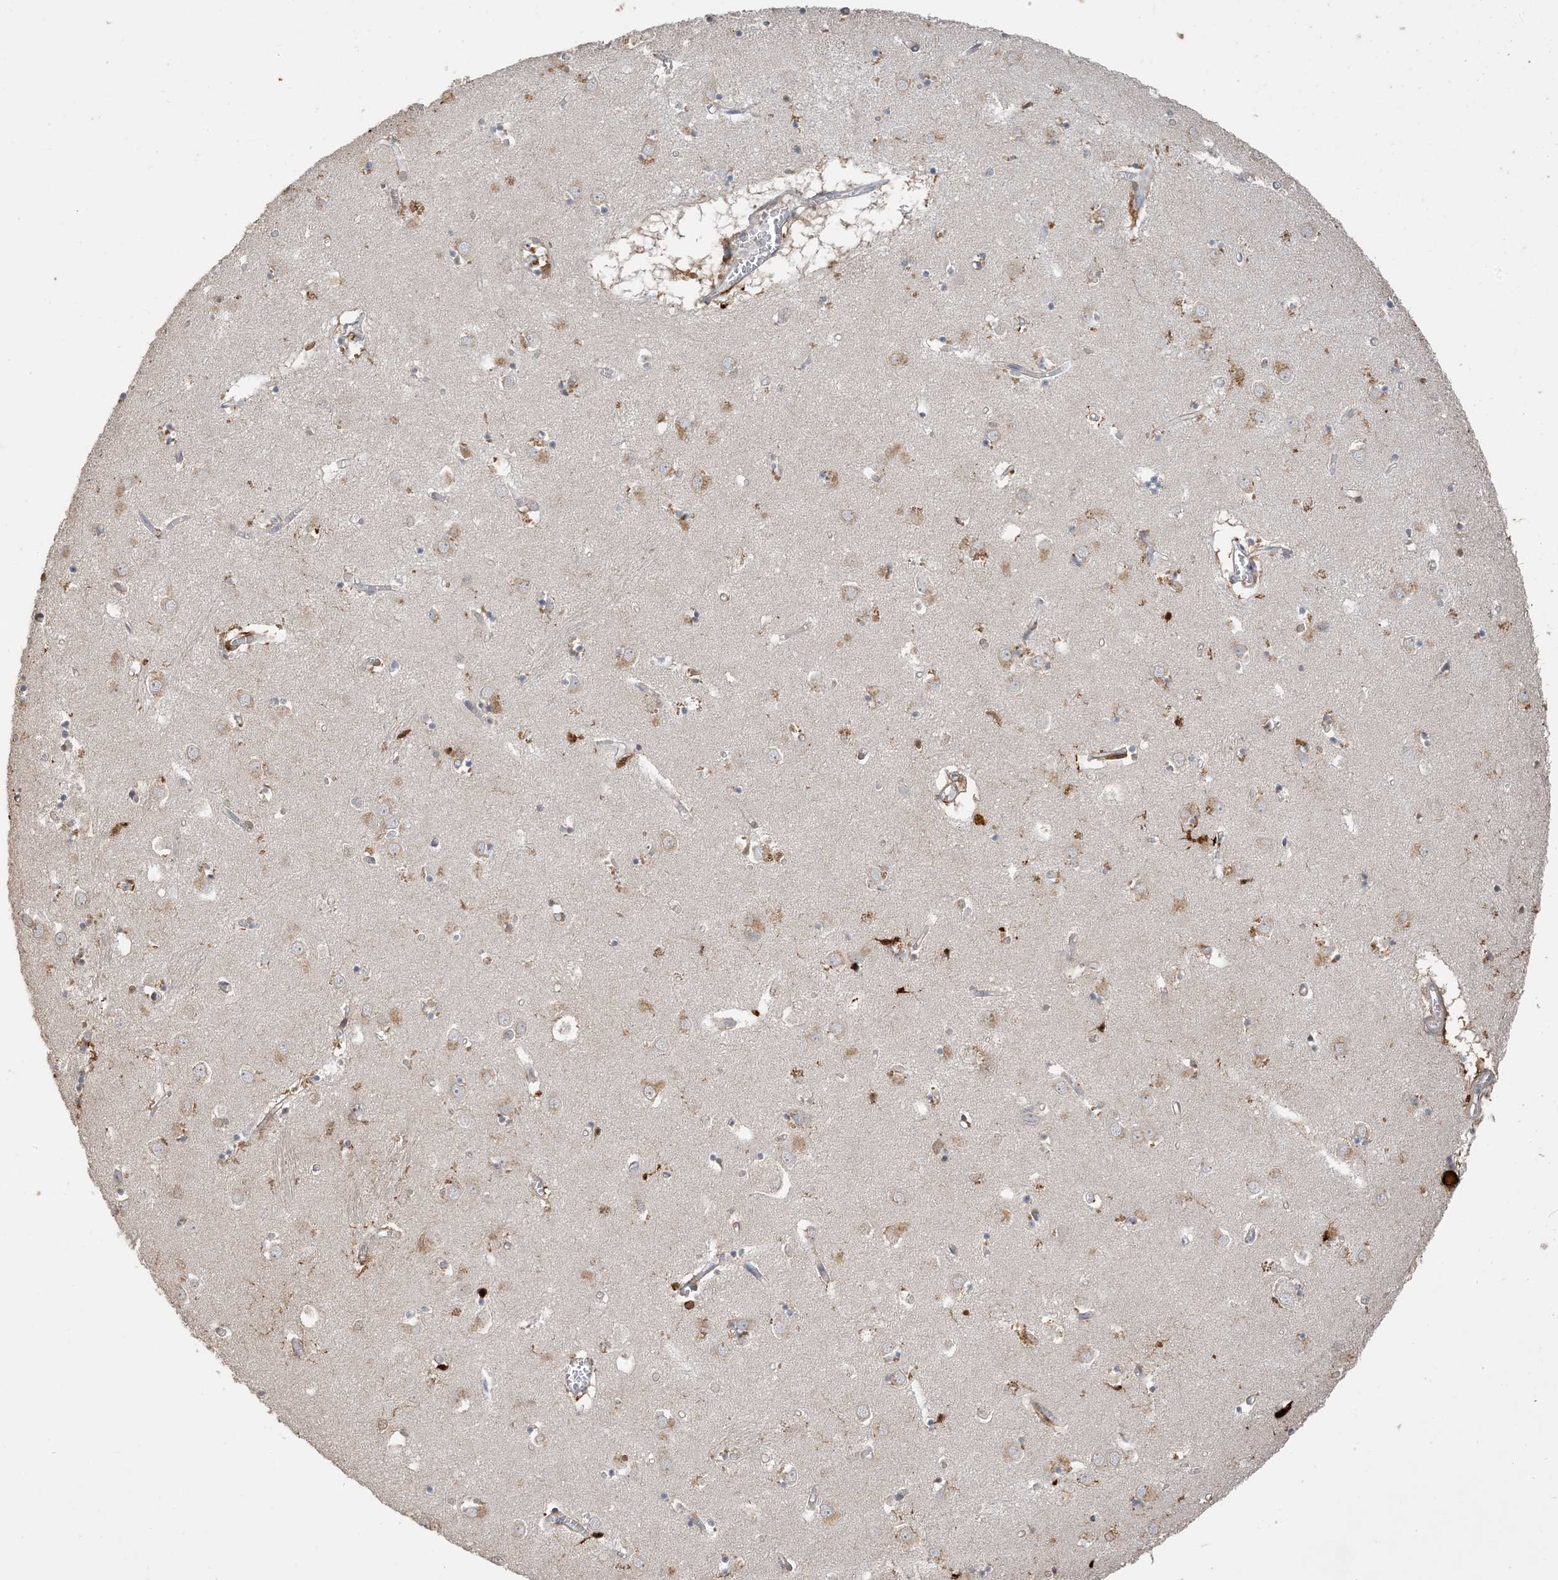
{"staining": {"intensity": "moderate", "quantity": "<25%", "location": "cytoplasmic/membranous"}, "tissue": "caudate", "cell_type": "Glial cells", "image_type": "normal", "snomed": [{"axis": "morphology", "description": "Normal tissue, NOS"}, {"axis": "topography", "description": "Lateral ventricle wall"}], "caption": "This micrograph demonstrates immunohistochemistry staining of unremarkable caudate, with low moderate cytoplasmic/membranous positivity in about <25% of glial cells.", "gene": "RNF175", "patient": {"sex": "male", "age": 70}}